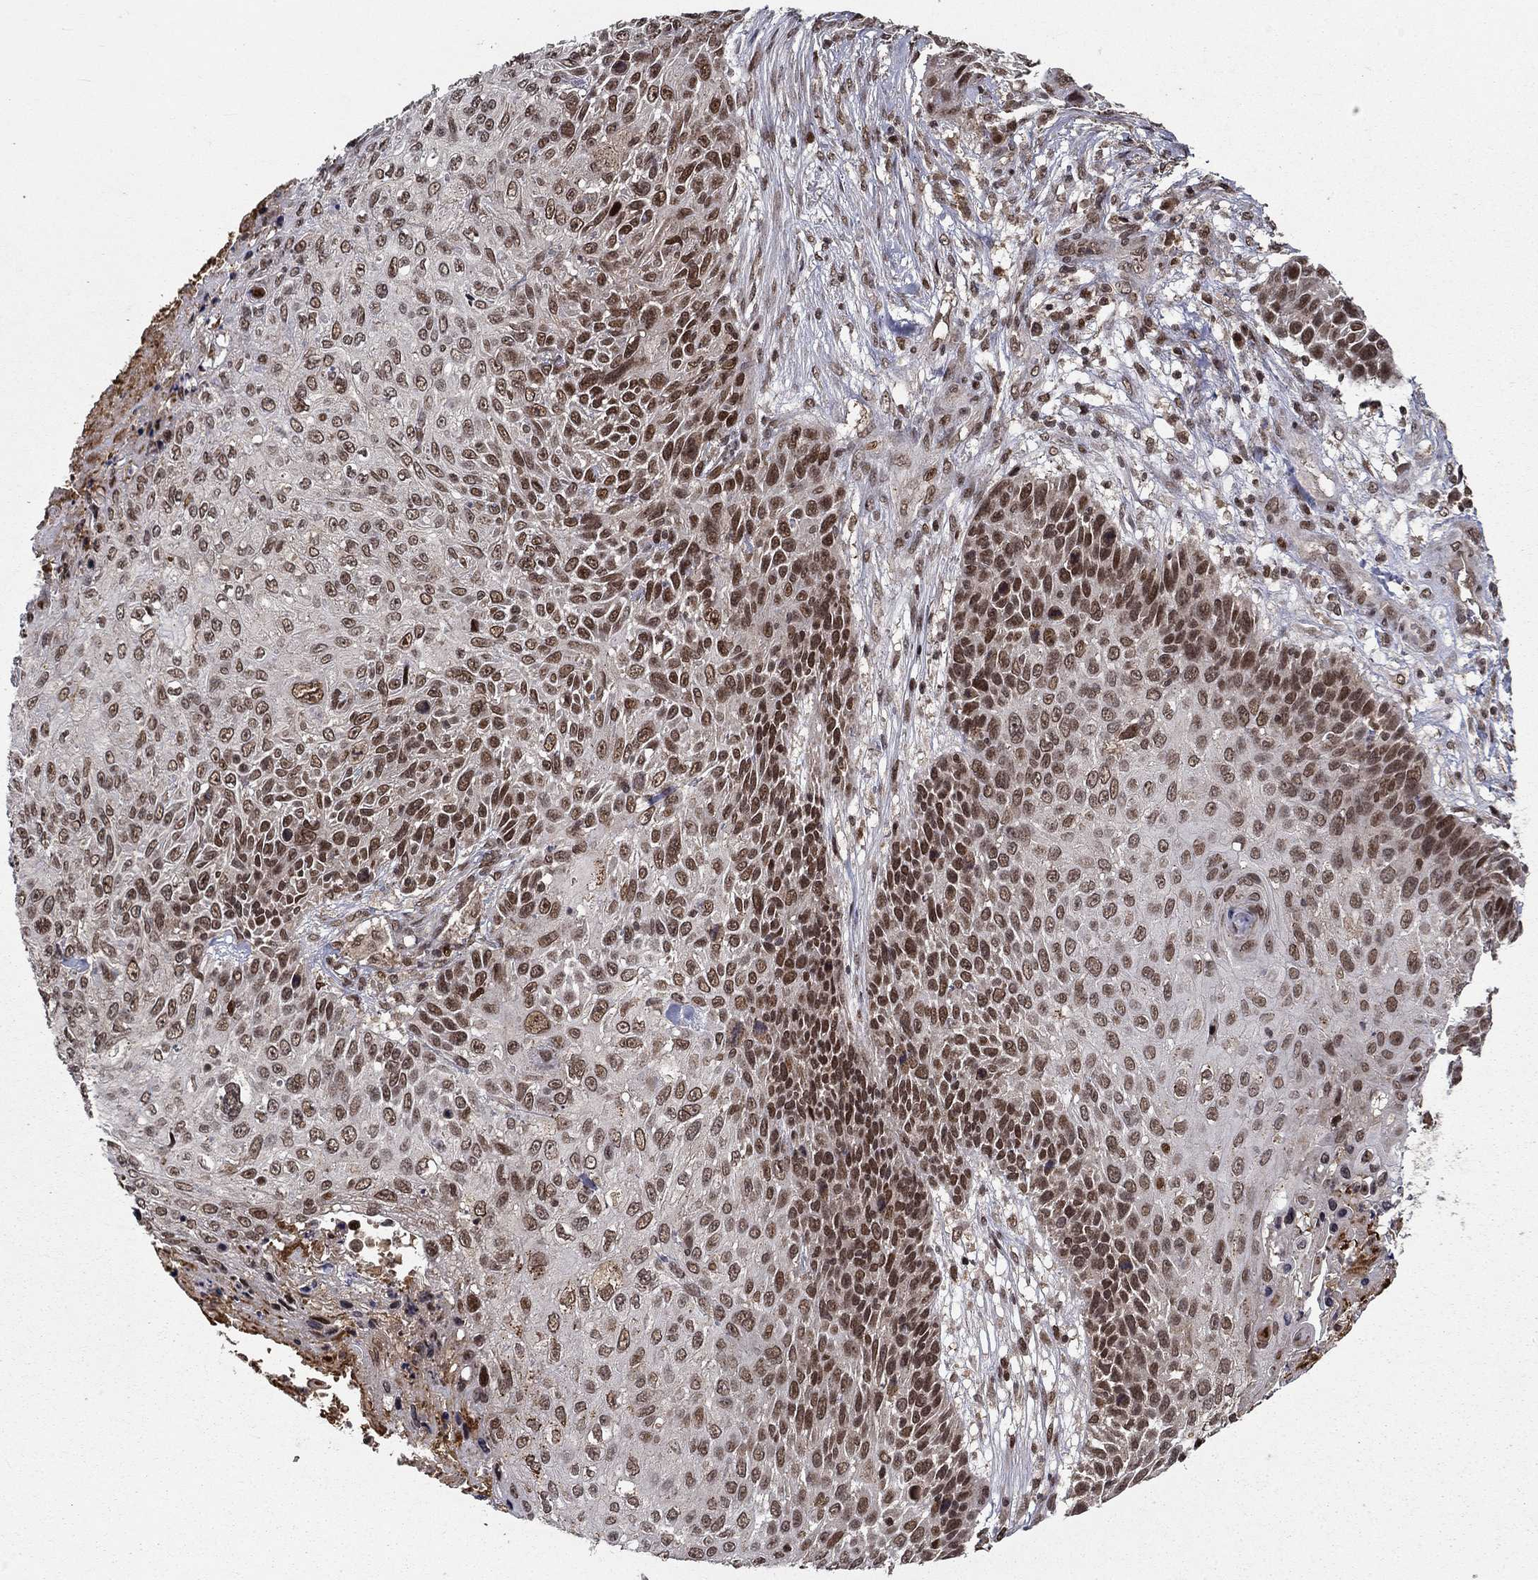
{"staining": {"intensity": "strong", "quantity": "25%-75%", "location": "nuclear"}, "tissue": "skin cancer", "cell_type": "Tumor cells", "image_type": "cancer", "snomed": [{"axis": "morphology", "description": "Squamous cell carcinoma, NOS"}, {"axis": "topography", "description": "Skin"}], "caption": "Human skin cancer (squamous cell carcinoma) stained with a brown dye displays strong nuclear positive expression in approximately 25%-75% of tumor cells.", "gene": "CDCA7L", "patient": {"sex": "male", "age": 92}}